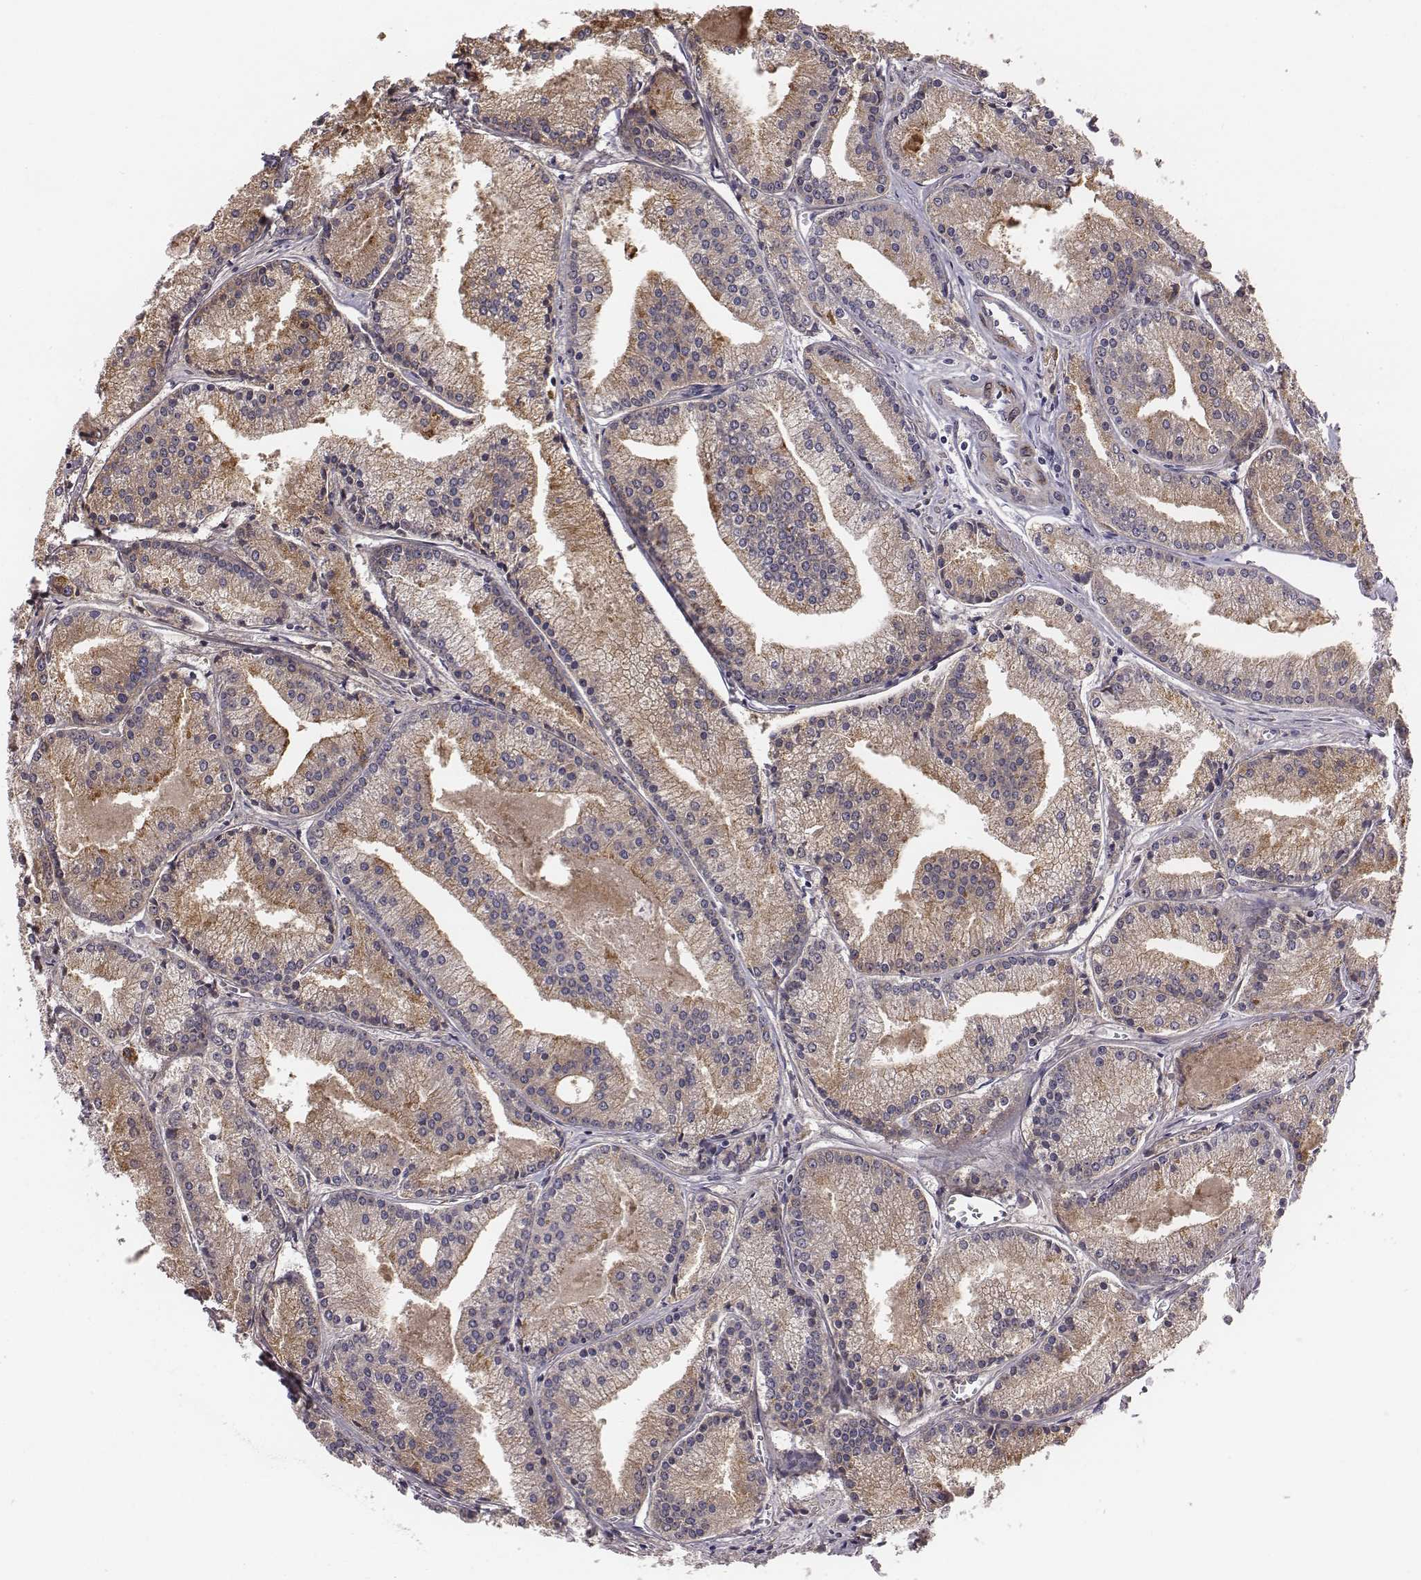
{"staining": {"intensity": "moderate", "quantity": "25%-75%", "location": "cytoplasmic/membranous"}, "tissue": "prostate cancer", "cell_type": "Tumor cells", "image_type": "cancer", "snomed": [{"axis": "morphology", "description": "Adenocarcinoma, NOS"}, {"axis": "topography", "description": "Prostate"}], "caption": "A histopathology image of prostate cancer (adenocarcinoma) stained for a protein reveals moderate cytoplasmic/membranous brown staining in tumor cells.", "gene": "PRKCZ", "patient": {"sex": "male", "age": 72}}